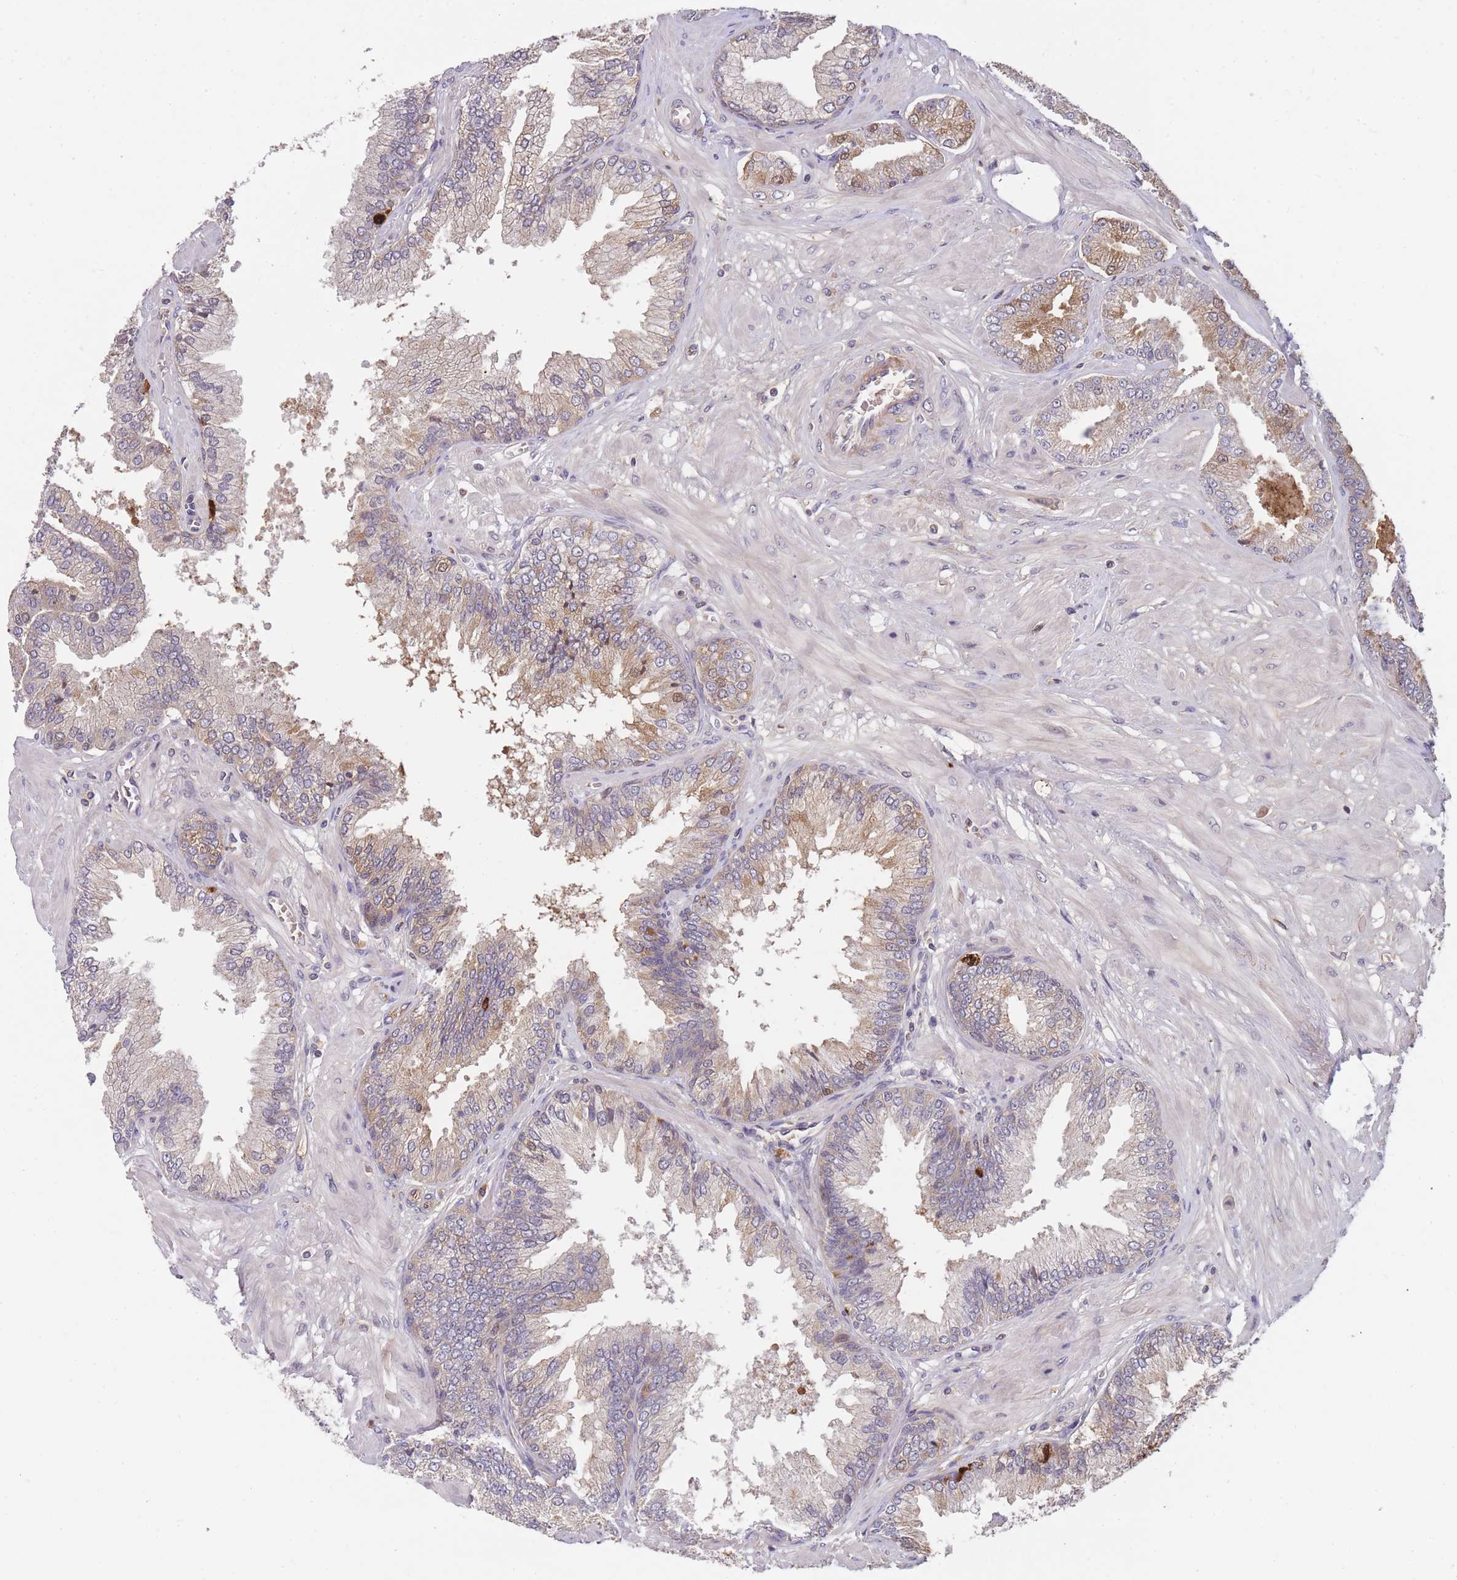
{"staining": {"intensity": "moderate", "quantity": "<25%", "location": "cytoplasmic/membranous"}, "tissue": "prostate cancer", "cell_type": "Tumor cells", "image_type": "cancer", "snomed": [{"axis": "morphology", "description": "Adenocarcinoma, Low grade"}, {"axis": "topography", "description": "Prostate"}], "caption": "A histopathology image of prostate adenocarcinoma (low-grade) stained for a protein shows moderate cytoplasmic/membranous brown staining in tumor cells. (DAB (3,3'-diaminobenzidine) IHC, brown staining for protein, blue staining for nuclei).", "gene": "RALGDS", "patient": {"sex": "male", "age": 55}}